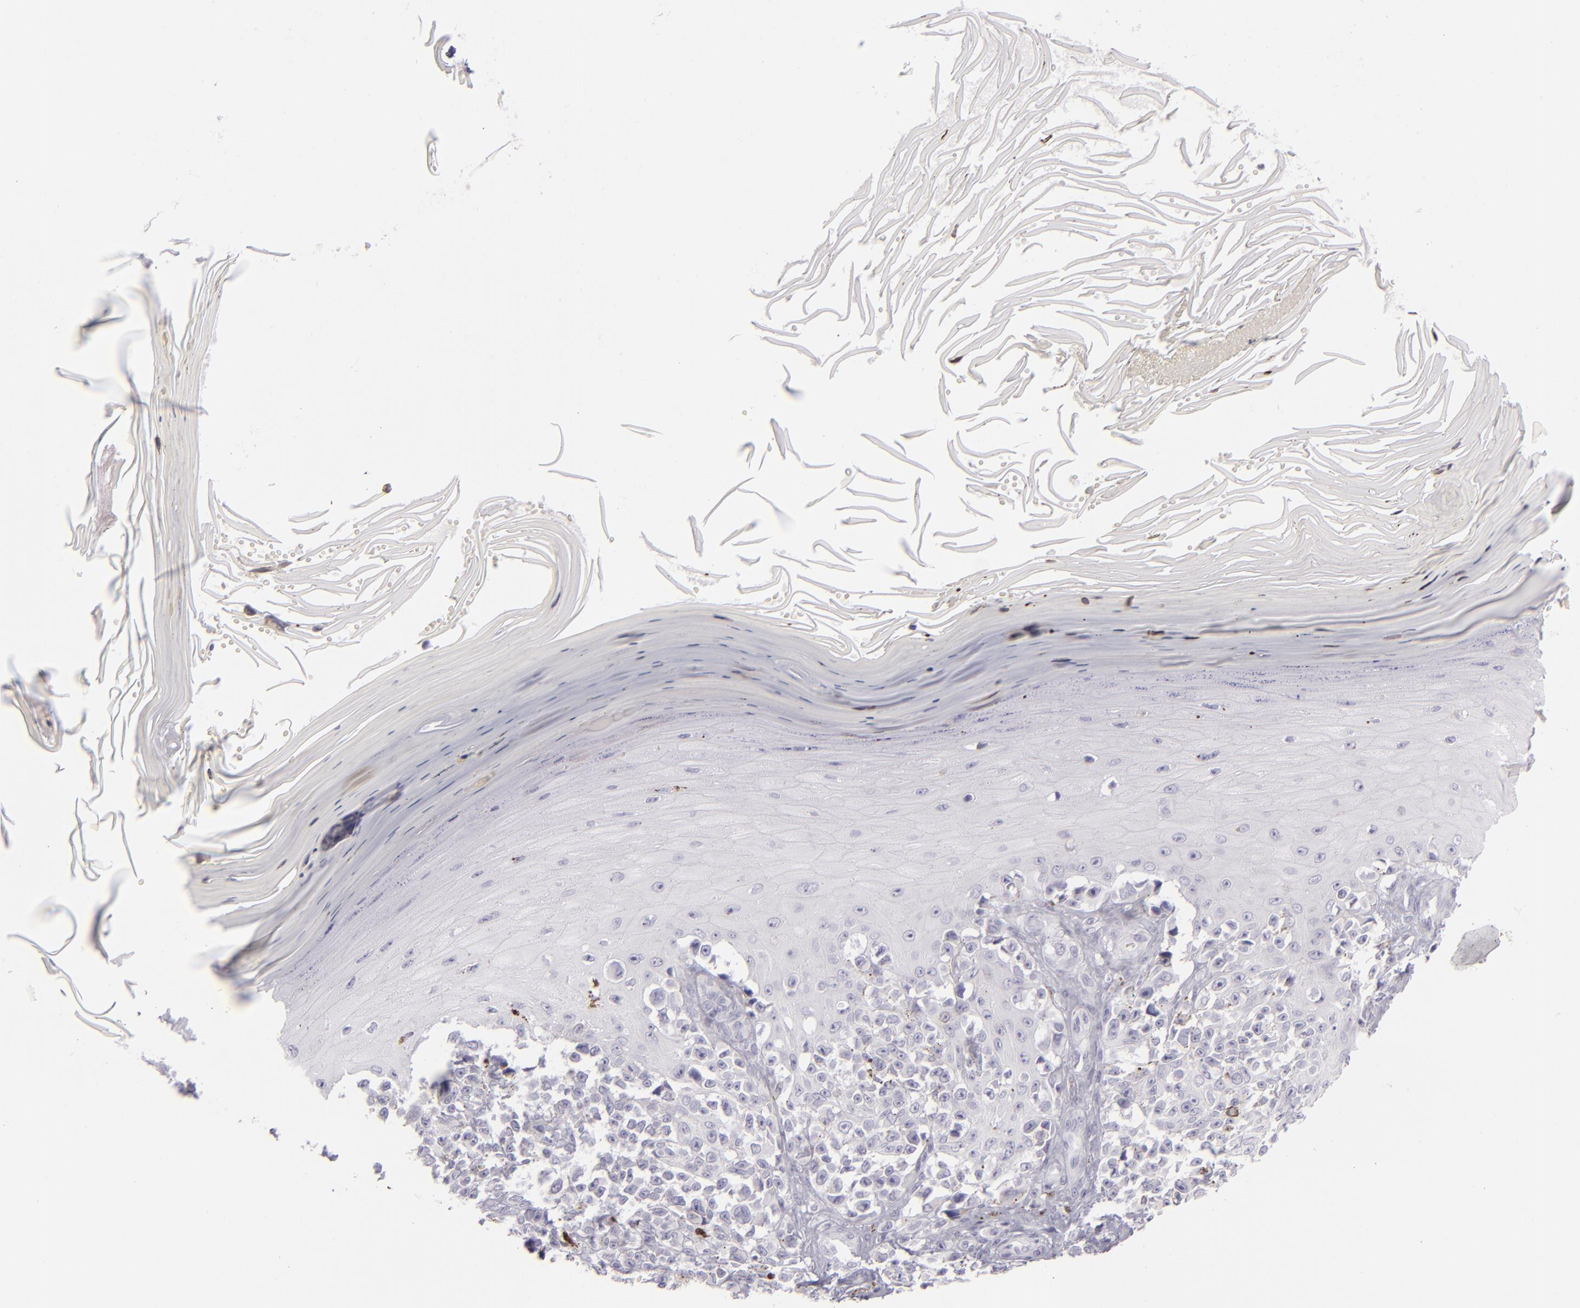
{"staining": {"intensity": "negative", "quantity": "none", "location": "none"}, "tissue": "melanoma", "cell_type": "Tumor cells", "image_type": "cancer", "snomed": [{"axis": "morphology", "description": "Malignant melanoma, NOS"}, {"axis": "topography", "description": "Skin"}], "caption": "Tumor cells are negative for brown protein staining in melanoma. (DAB IHC visualized using brightfield microscopy, high magnification).", "gene": "CDX2", "patient": {"sex": "female", "age": 82}}